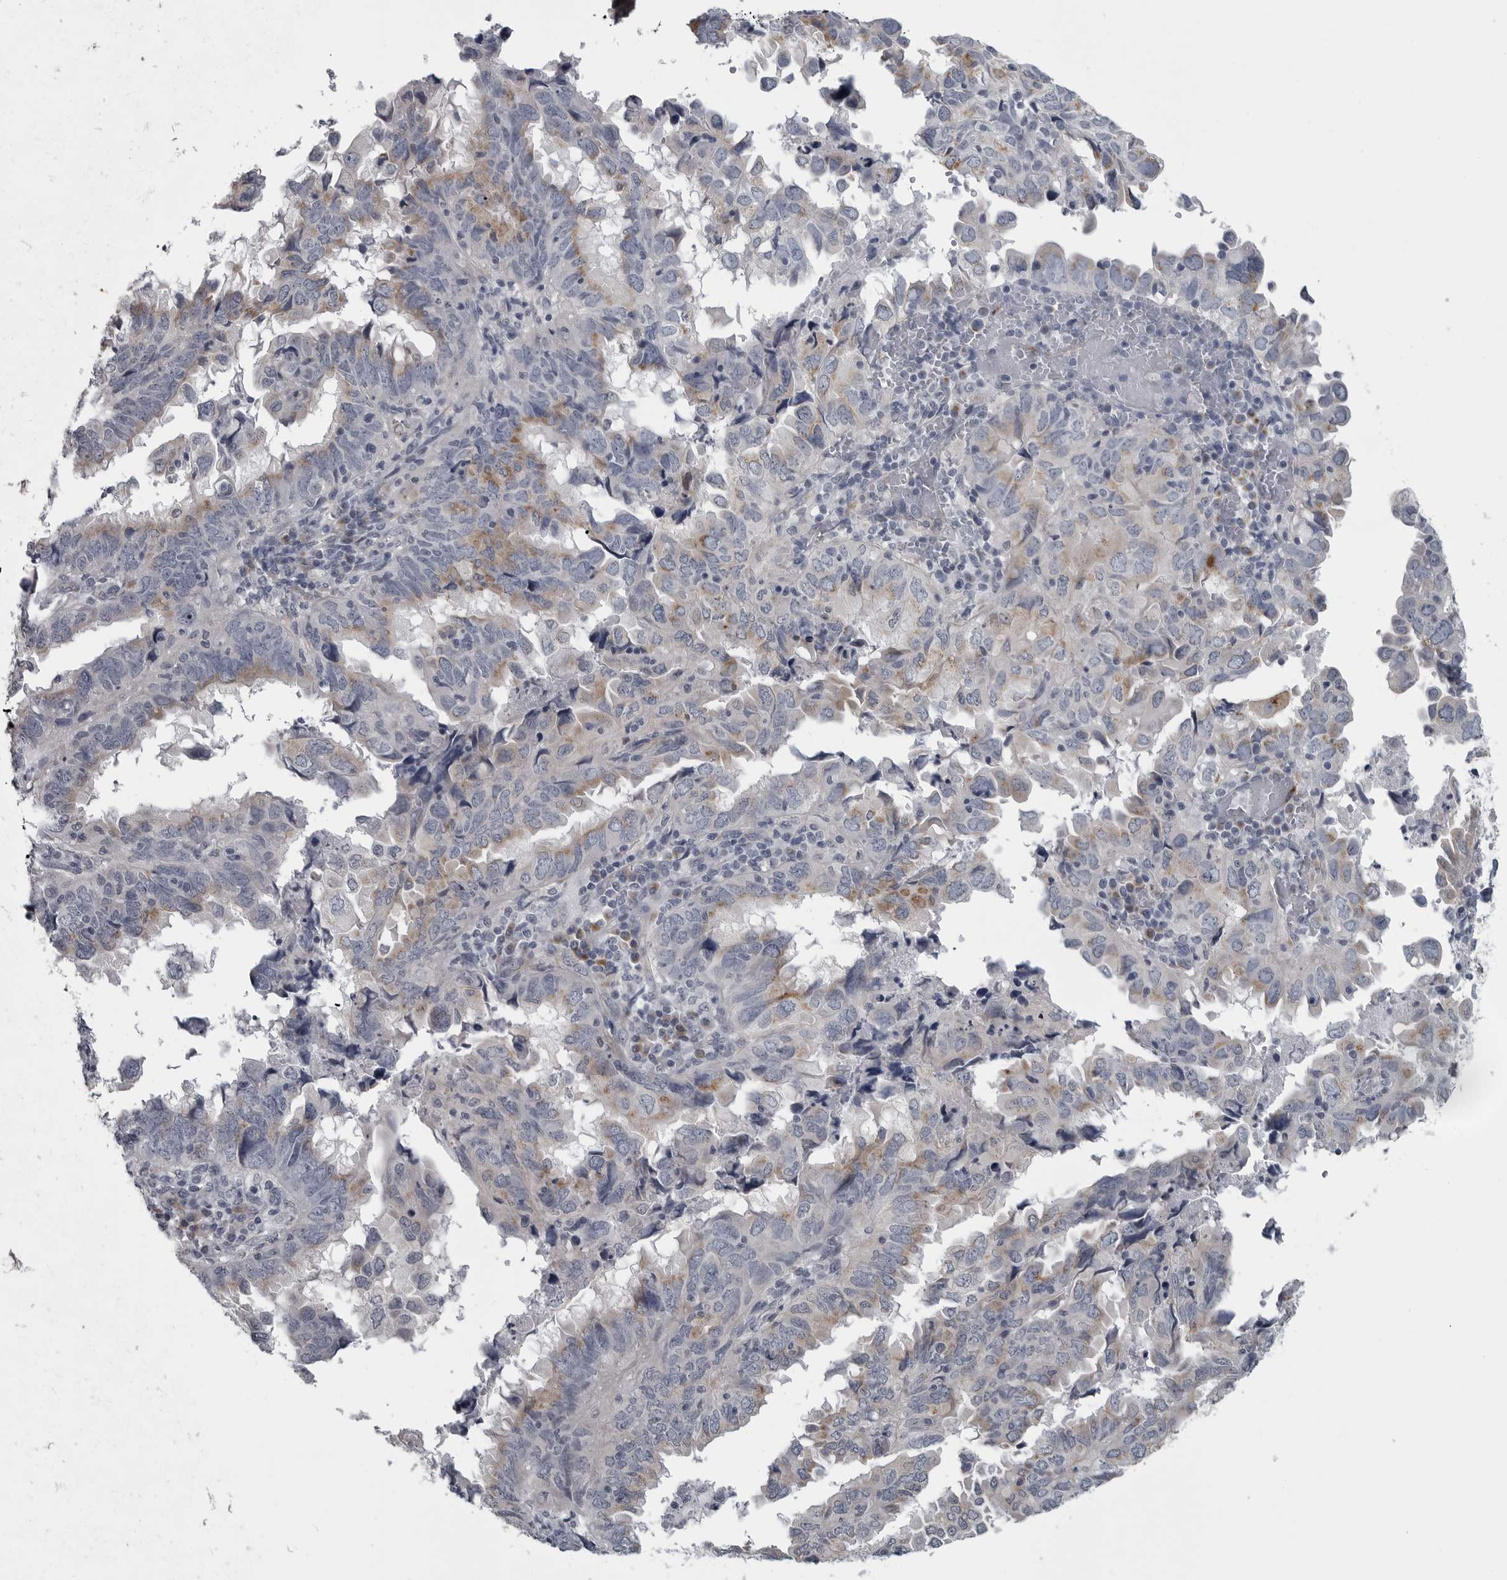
{"staining": {"intensity": "moderate", "quantity": "<25%", "location": "cytoplasmic/membranous"}, "tissue": "endometrial cancer", "cell_type": "Tumor cells", "image_type": "cancer", "snomed": [{"axis": "morphology", "description": "Adenocarcinoma, NOS"}, {"axis": "topography", "description": "Uterus"}], "caption": "A brown stain labels moderate cytoplasmic/membranous positivity of a protein in endometrial cancer (adenocarcinoma) tumor cells. (DAB (3,3'-diaminobenzidine) IHC with brightfield microscopy, high magnification).", "gene": "MYOC", "patient": {"sex": "female", "age": 77}}